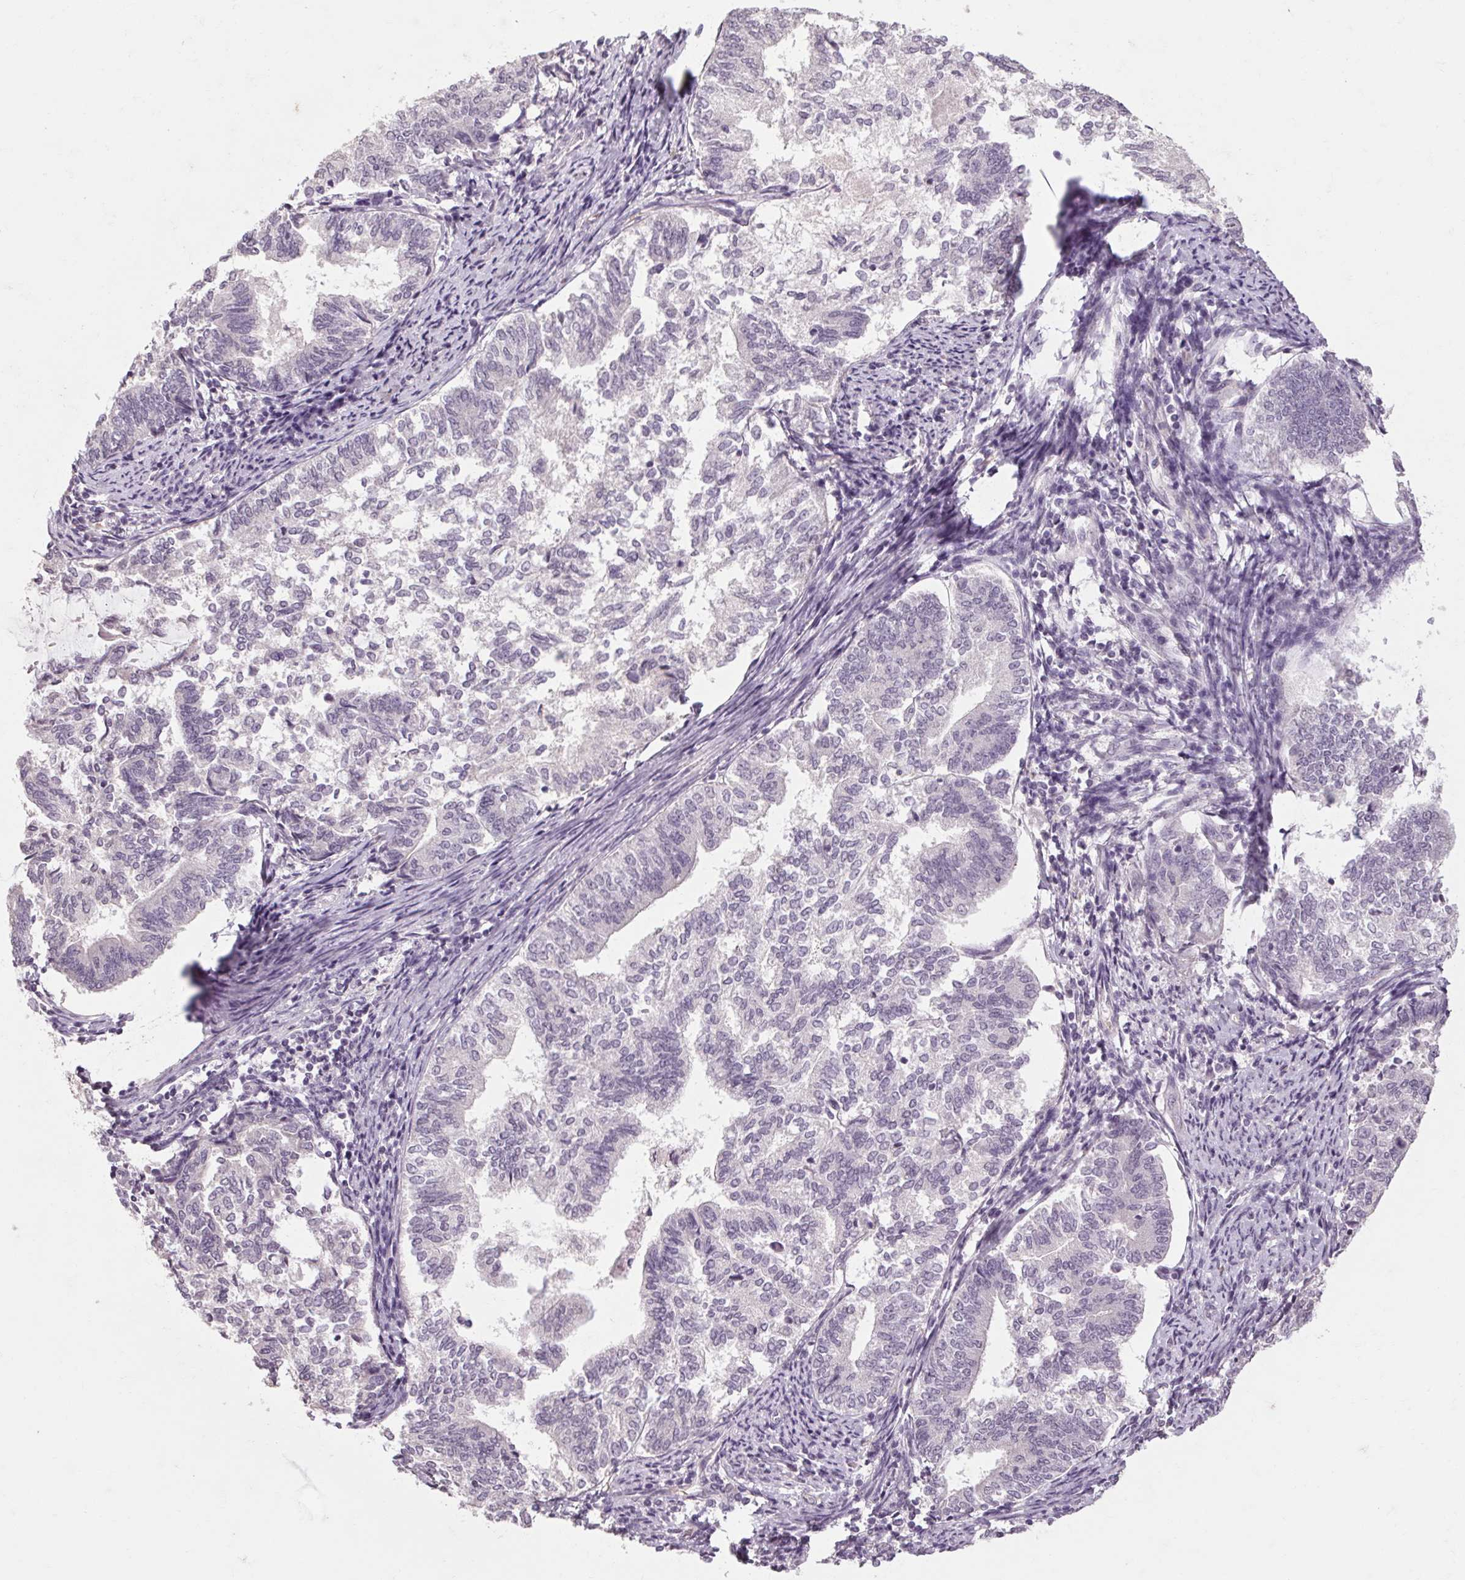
{"staining": {"intensity": "negative", "quantity": "none", "location": "none"}, "tissue": "endometrial cancer", "cell_type": "Tumor cells", "image_type": "cancer", "snomed": [{"axis": "morphology", "description": "Adenocarcinoma, NOS"}, {"axis": "topography", "description": "Endometrium"}], "caption": "Endometrial adenocarcinoma stained for a protein using immunohistochemistry demonstrates no positivity tumor cells.", "gene": "POMC", "patient": {"sex": "female", "age": 65}}